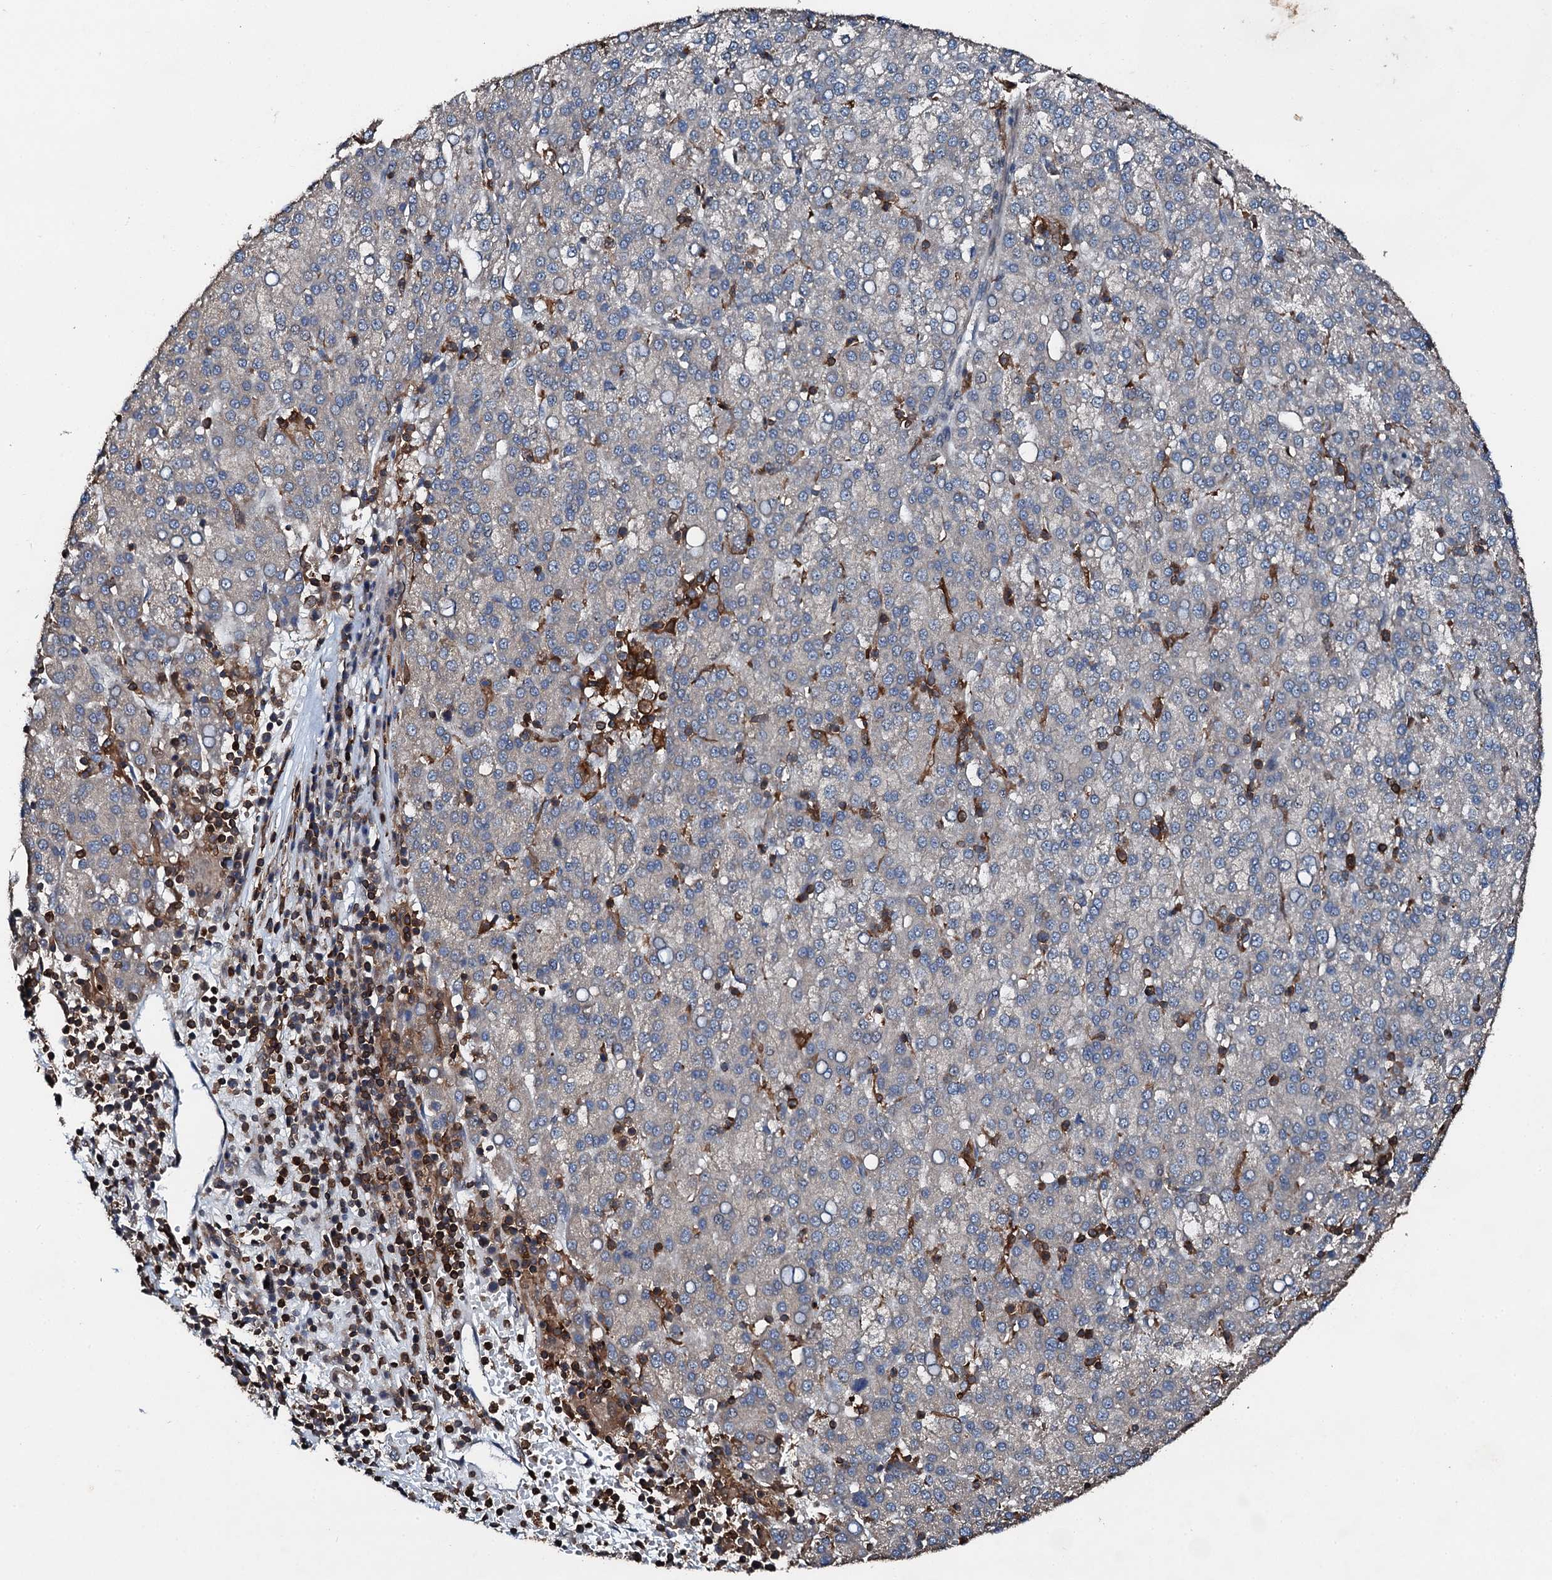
{"staining": {"intensity": "negative", "quantity": "none", "location": "none"}, "tissue": "liver cancer", "cell_type": "Tumor cells", "image_type": "cancer", "snomed": [{"axis": "morphology", "description": "Carcinoma, Hepatocellular, NOS"}, {"axis": "topography", "description": "Liver"}], "caption": "Liver cancer was stained to show a protein in brown. There is no significant expression in tumor cells. (DAB IHC, high magnification).", "gene": "EDC4", "patient": {"sex": "female", "age": 58}}